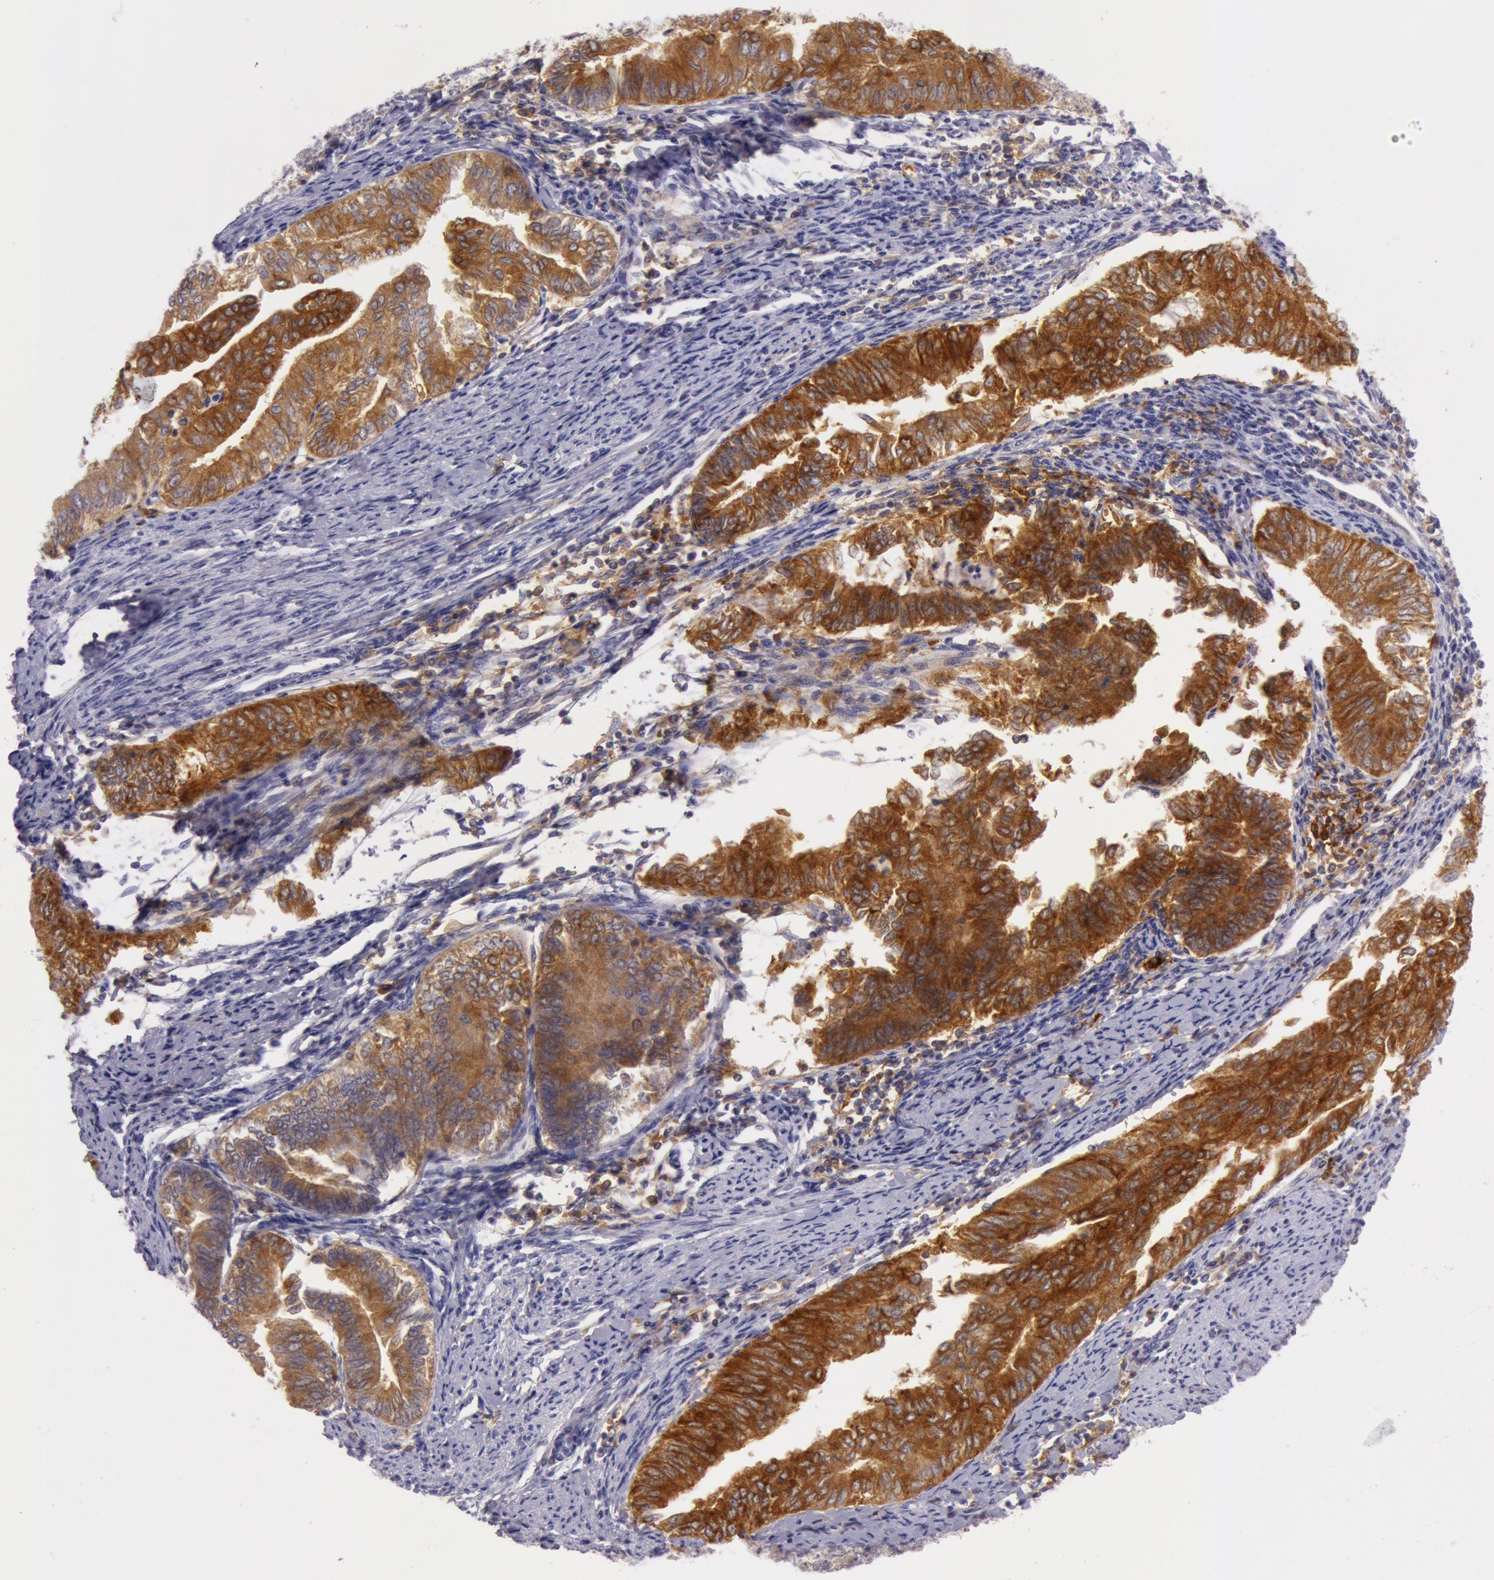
{"staining": {"intensity": "strong", "quantity": ">75%", "location": "cytoplasmic/membranous"}, "tissue": "endometrial cancer", "cell_type": "Tumor cells", "image_type": "cancer", "snomed": [{"axis": "morphology", "description": "Adenocarcinoma, NOS"}, {"axis": "topography", "description": "Endometrium"}], "caption": "Protein expression analysis of endometrial adenocarcinoma demonstrates strong cytoplasmic/membranous expression in about >75% of tumor cells.", "gene": "LY75", "patient": {"sex": "female", "age": 66}}